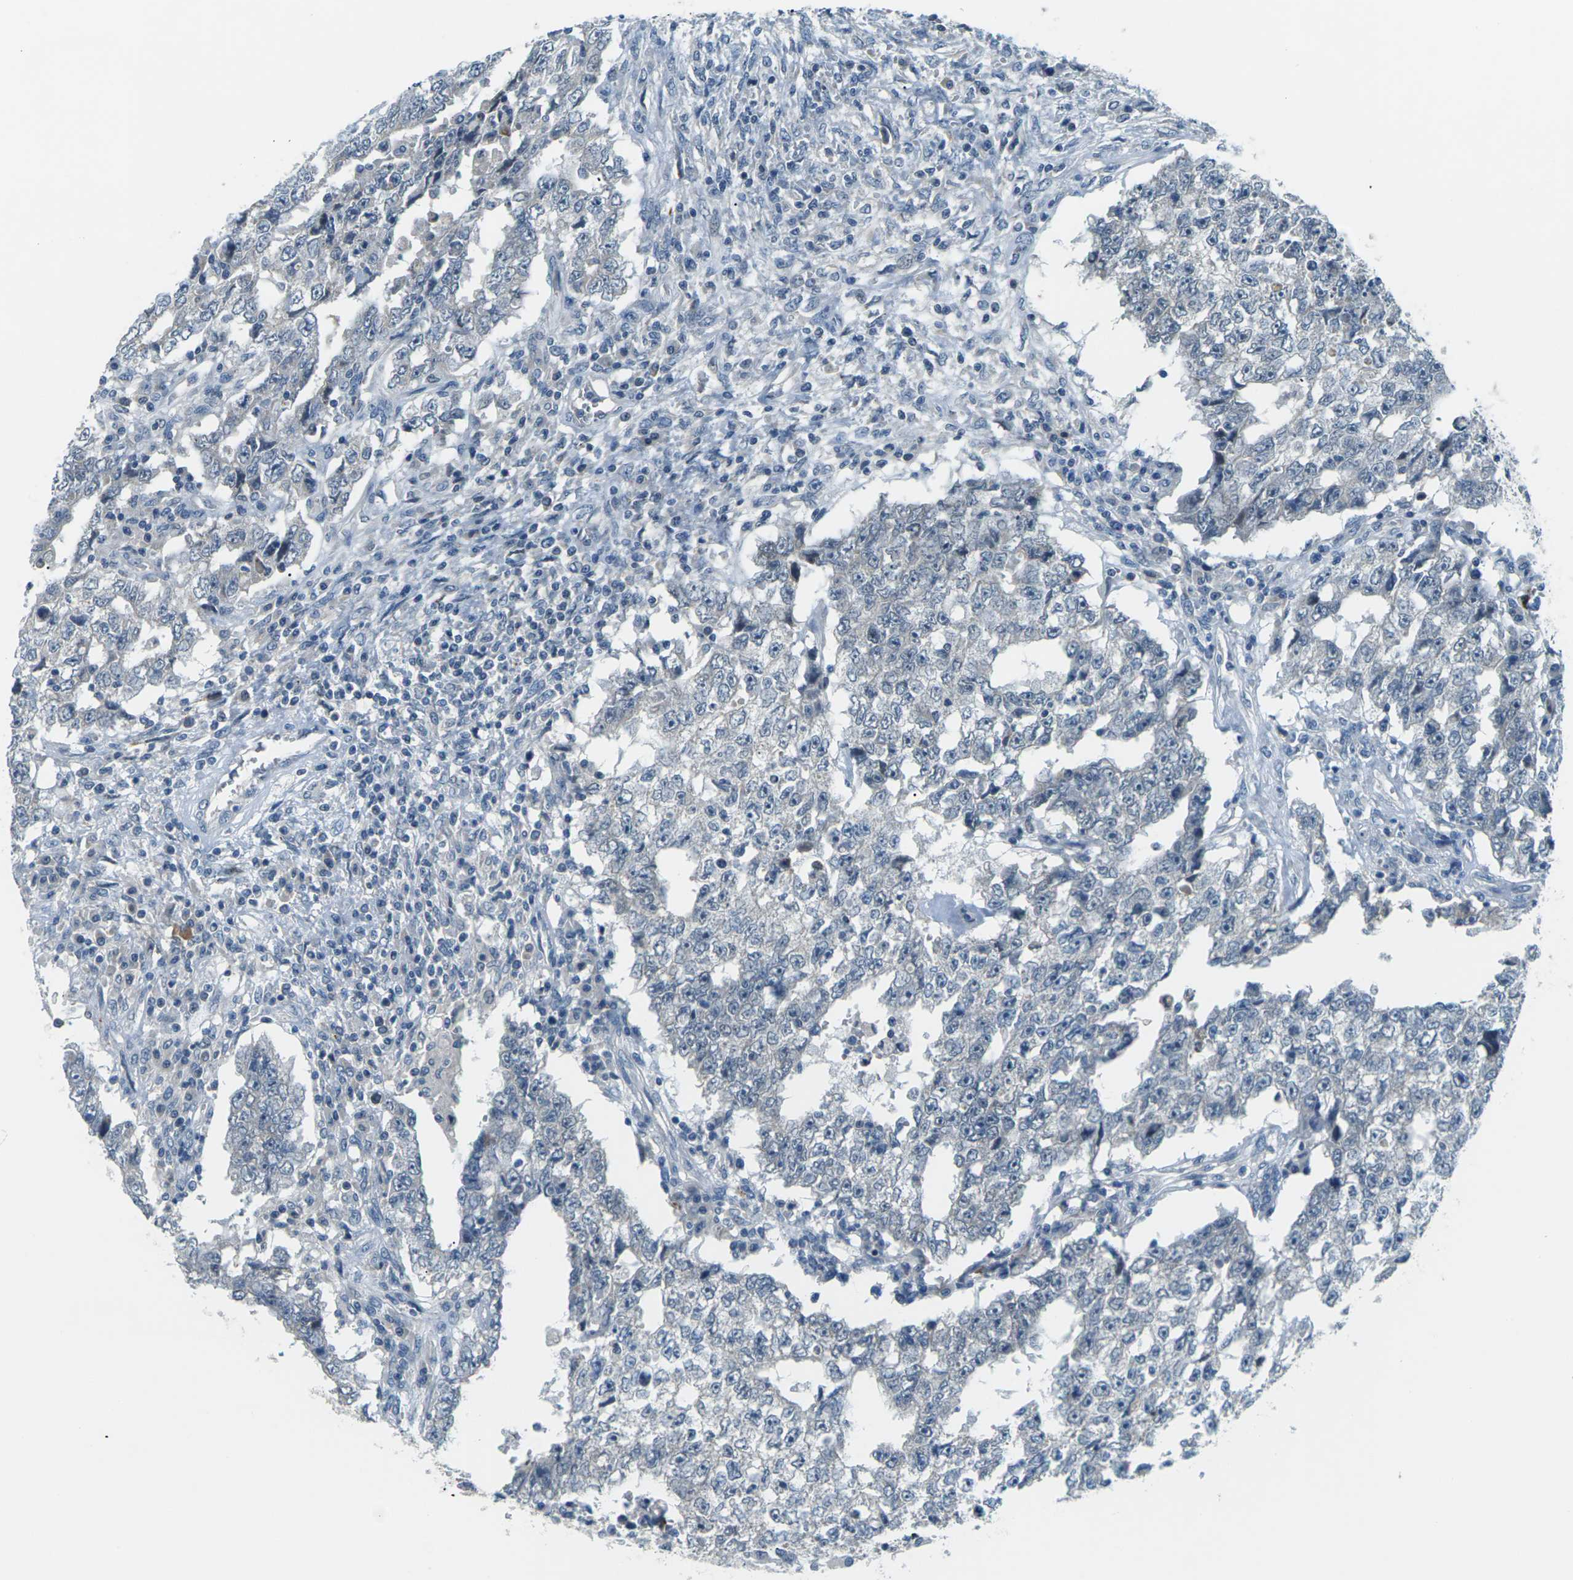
{"staining": {"intensity": "negative", "quantity": "none", "location": "none"}, "tissue": "testis cancer", "cell_type": "Tumor cells", "image_type": "cancer", "snomed": [{"axis": "morphology", "description": "Carcinoma, Embryonal, NOS"}, {"axis": "topography", "description": "Testis"}], "caption": "DAB (3,3'-diaminobenzidine) immunohistochemical staining of human testis embryonal carcinoma demonstrates no significant staining in tumor cells.", "gene": "SLC13A3", "patient": {"sex": "male", "age": 26}}